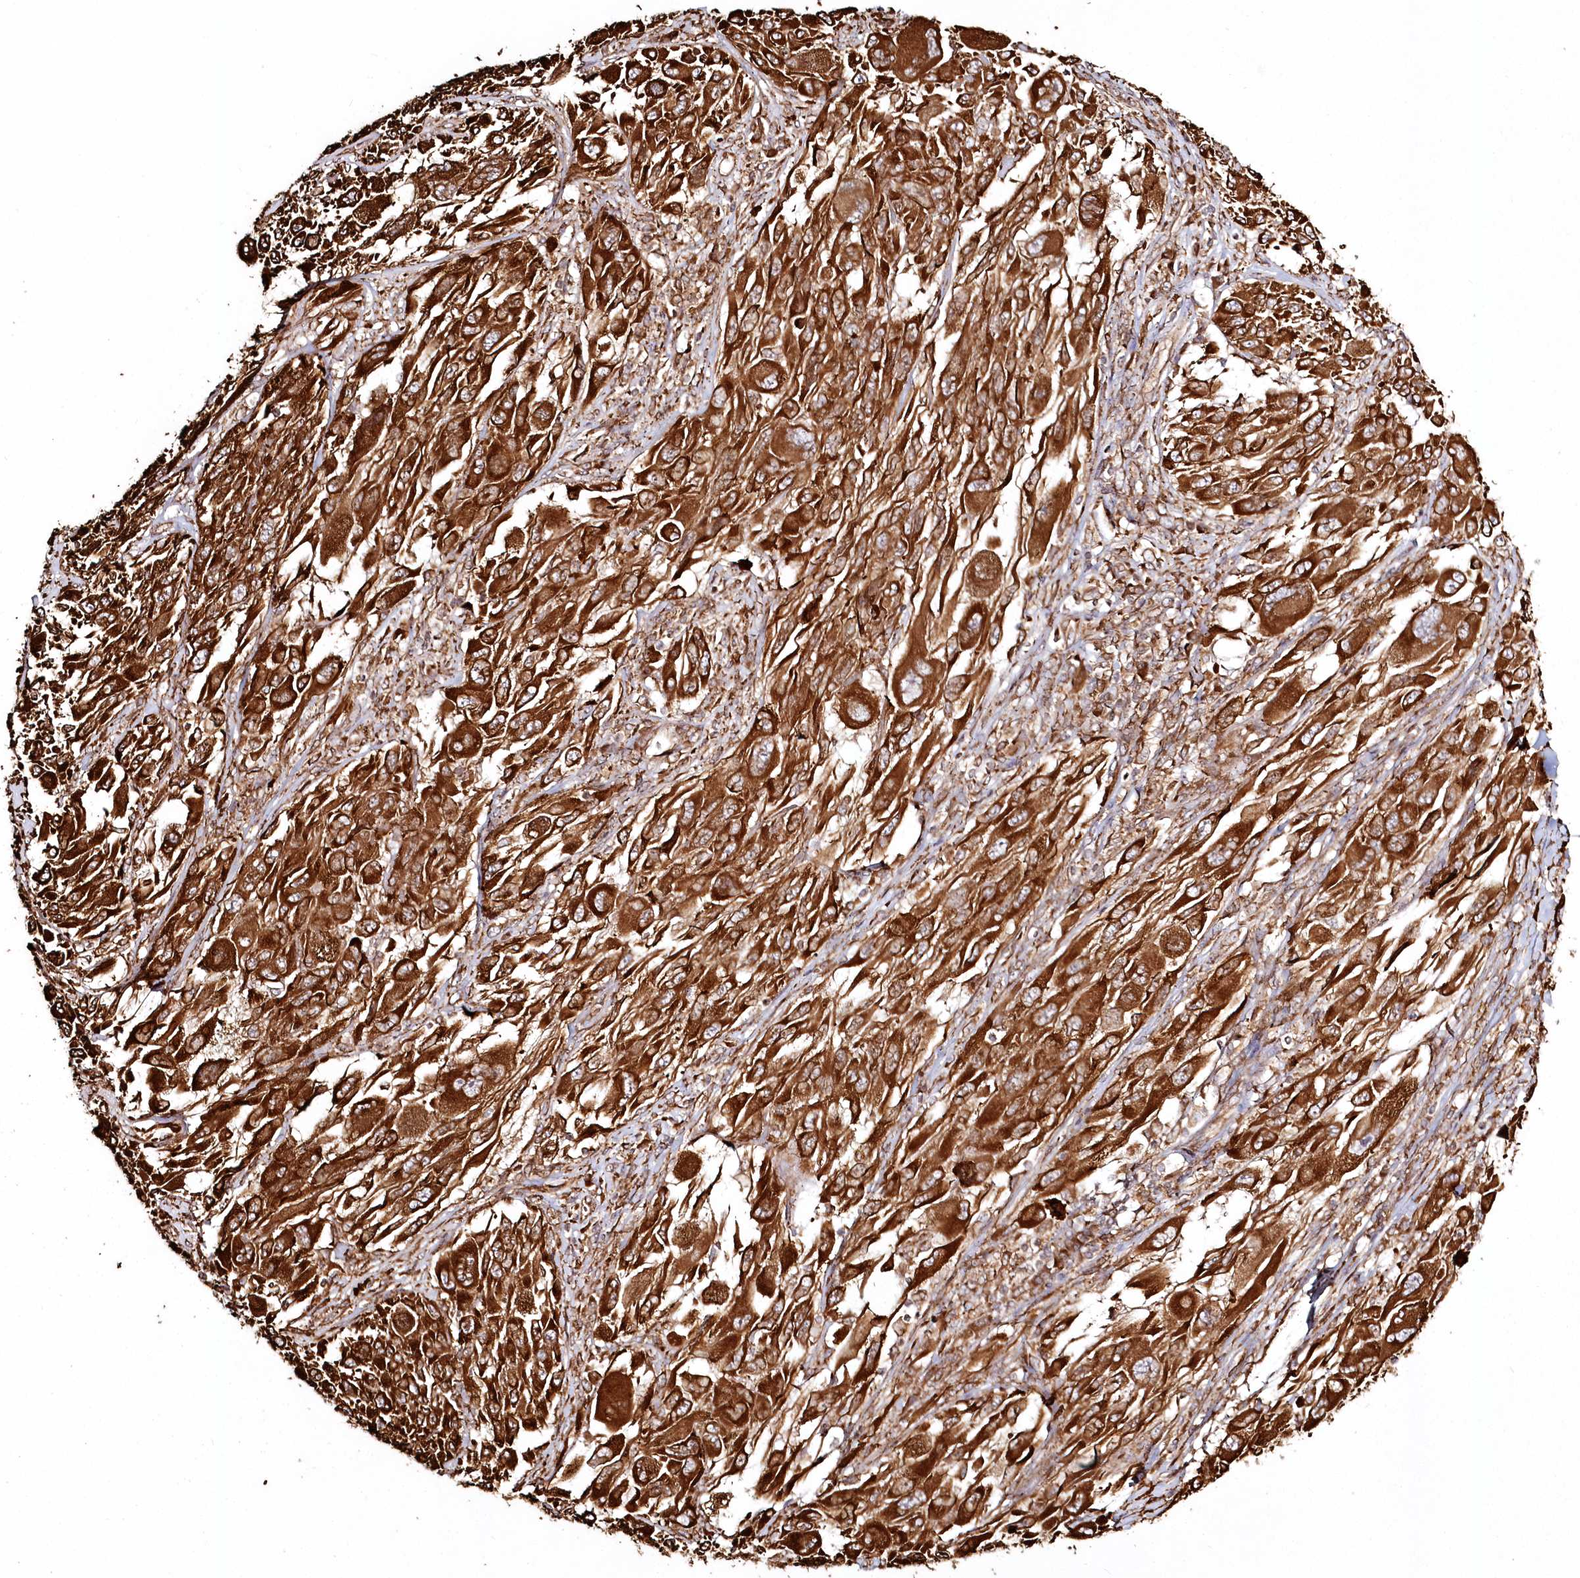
{"staining": {"intensity": "strong", "quantity": ">75%", "location": "cytoplasmic/membranous"}, "tissue": "melanoma", "cell_type": "Tumor cells", "image_type": "cancer", "snomed": [{"axis": "morphology", "description": "Malignant melanoma, NOS"}, {"axis": "topography", "description": "Skin"}], "caption": "Brown immunohistochemical staining in melanoma demonstrates strong cytoplasmic/membranous positivity in approximately >75% of tumor cells. The staining was performed using DAB (3,3'-diaminobenzidine), with brown indicating positive protein expression. Nuclei are stained blue with hematoxylin.", "gene": "FAM13A", "patient": {"sex": "female", "age": 91}}